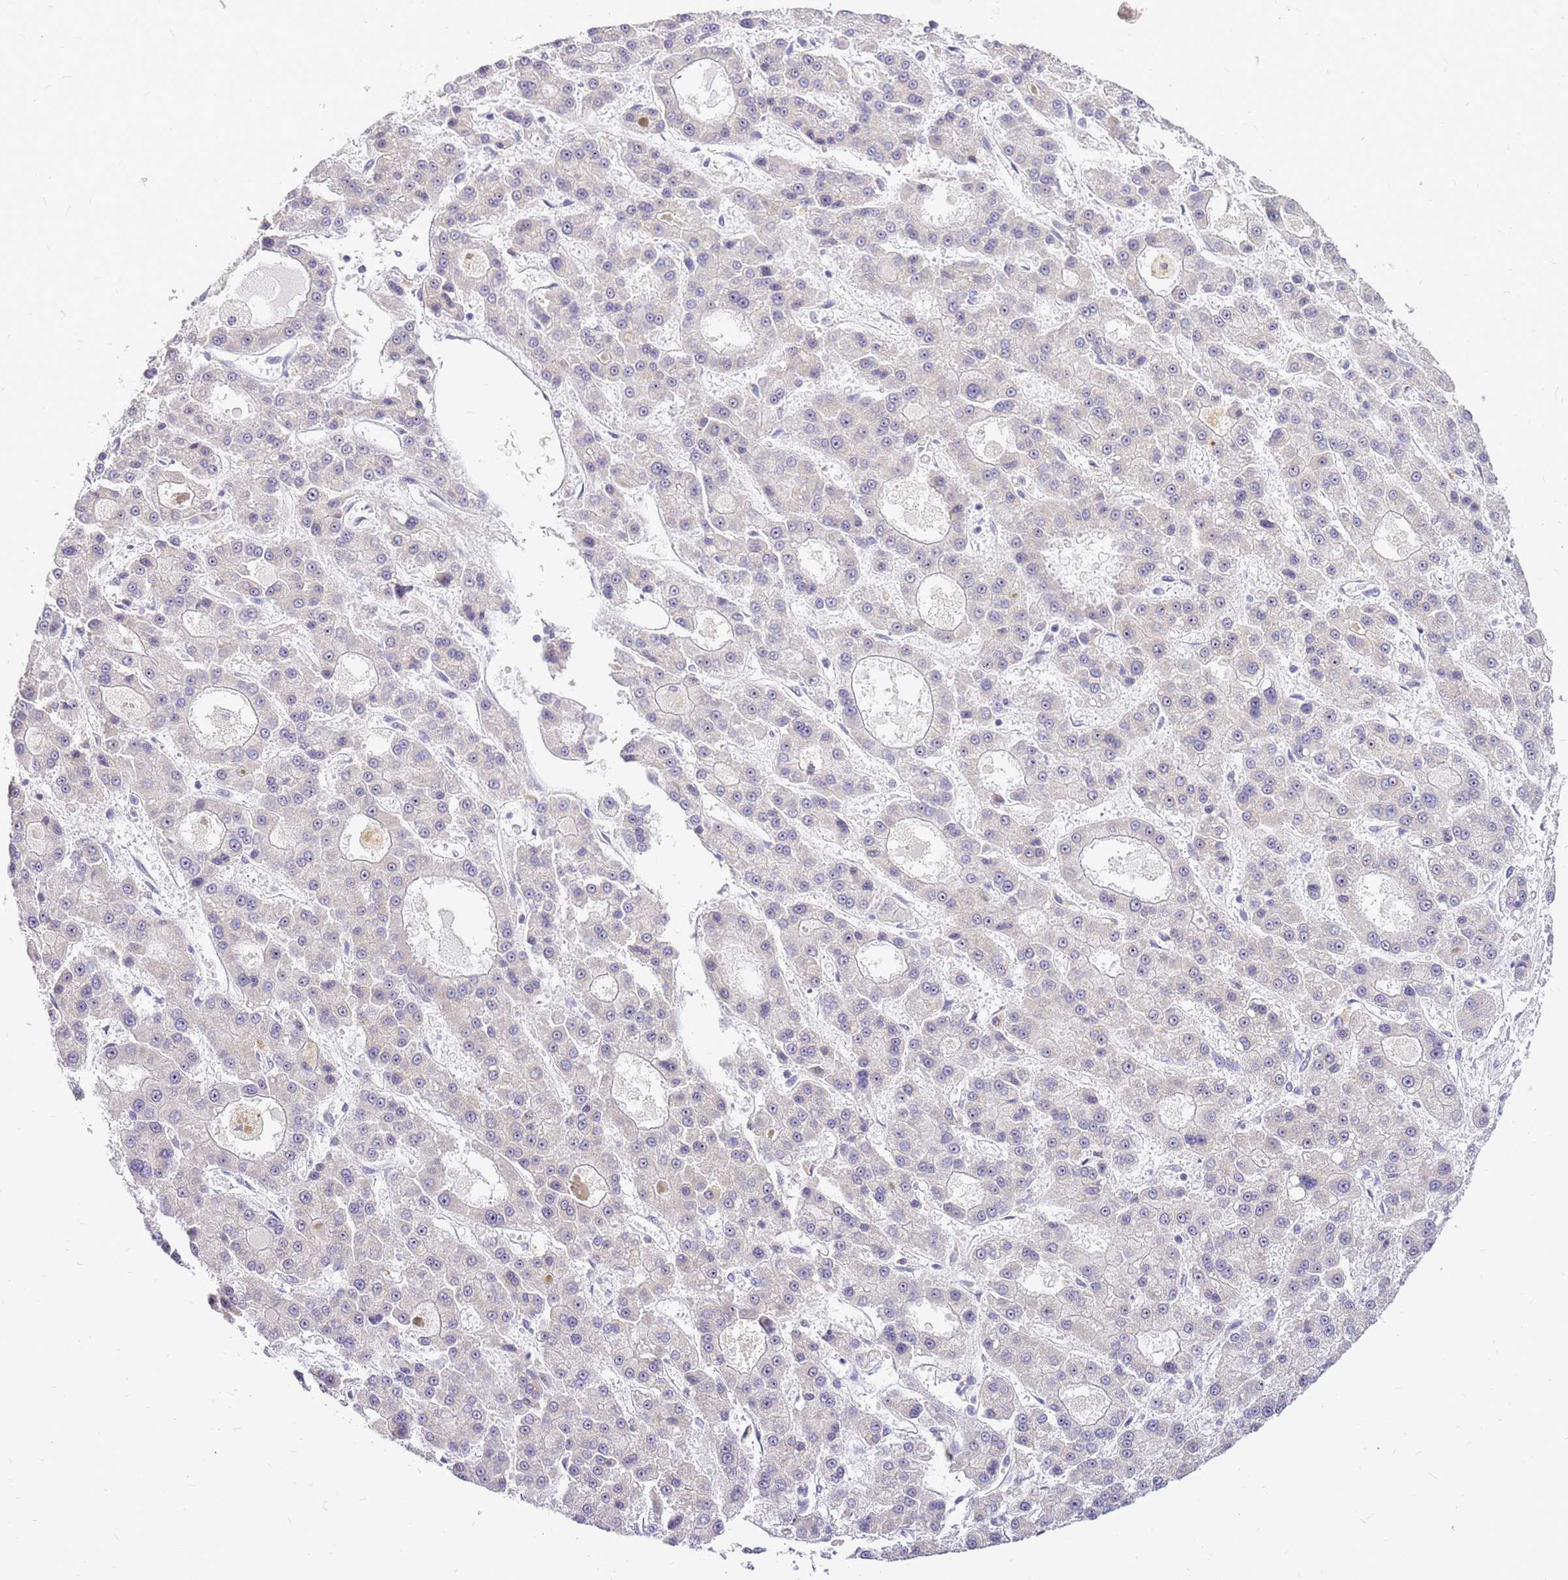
{"staining": {"intensity": "negative", "quantity": "none", "location": "none"}, "tissue": "liver cancer", "cell_type": "Tumor cells", "image_type": "cancer", "snomed": [{"axis": "morphology", "description": "Carcinoma, Hepatocellular, NOS"}, {"axis": "topography", "description": "Liver"}], "caption": "The IHC image has no significant expression in tumor cells of liver hepatocellular carcinoma tissue. (Immunohistochemistry, brightfield microscopy, high magnification).", "gene": "DNAJA3", "patient": {"sex": "male", "age": 70}}